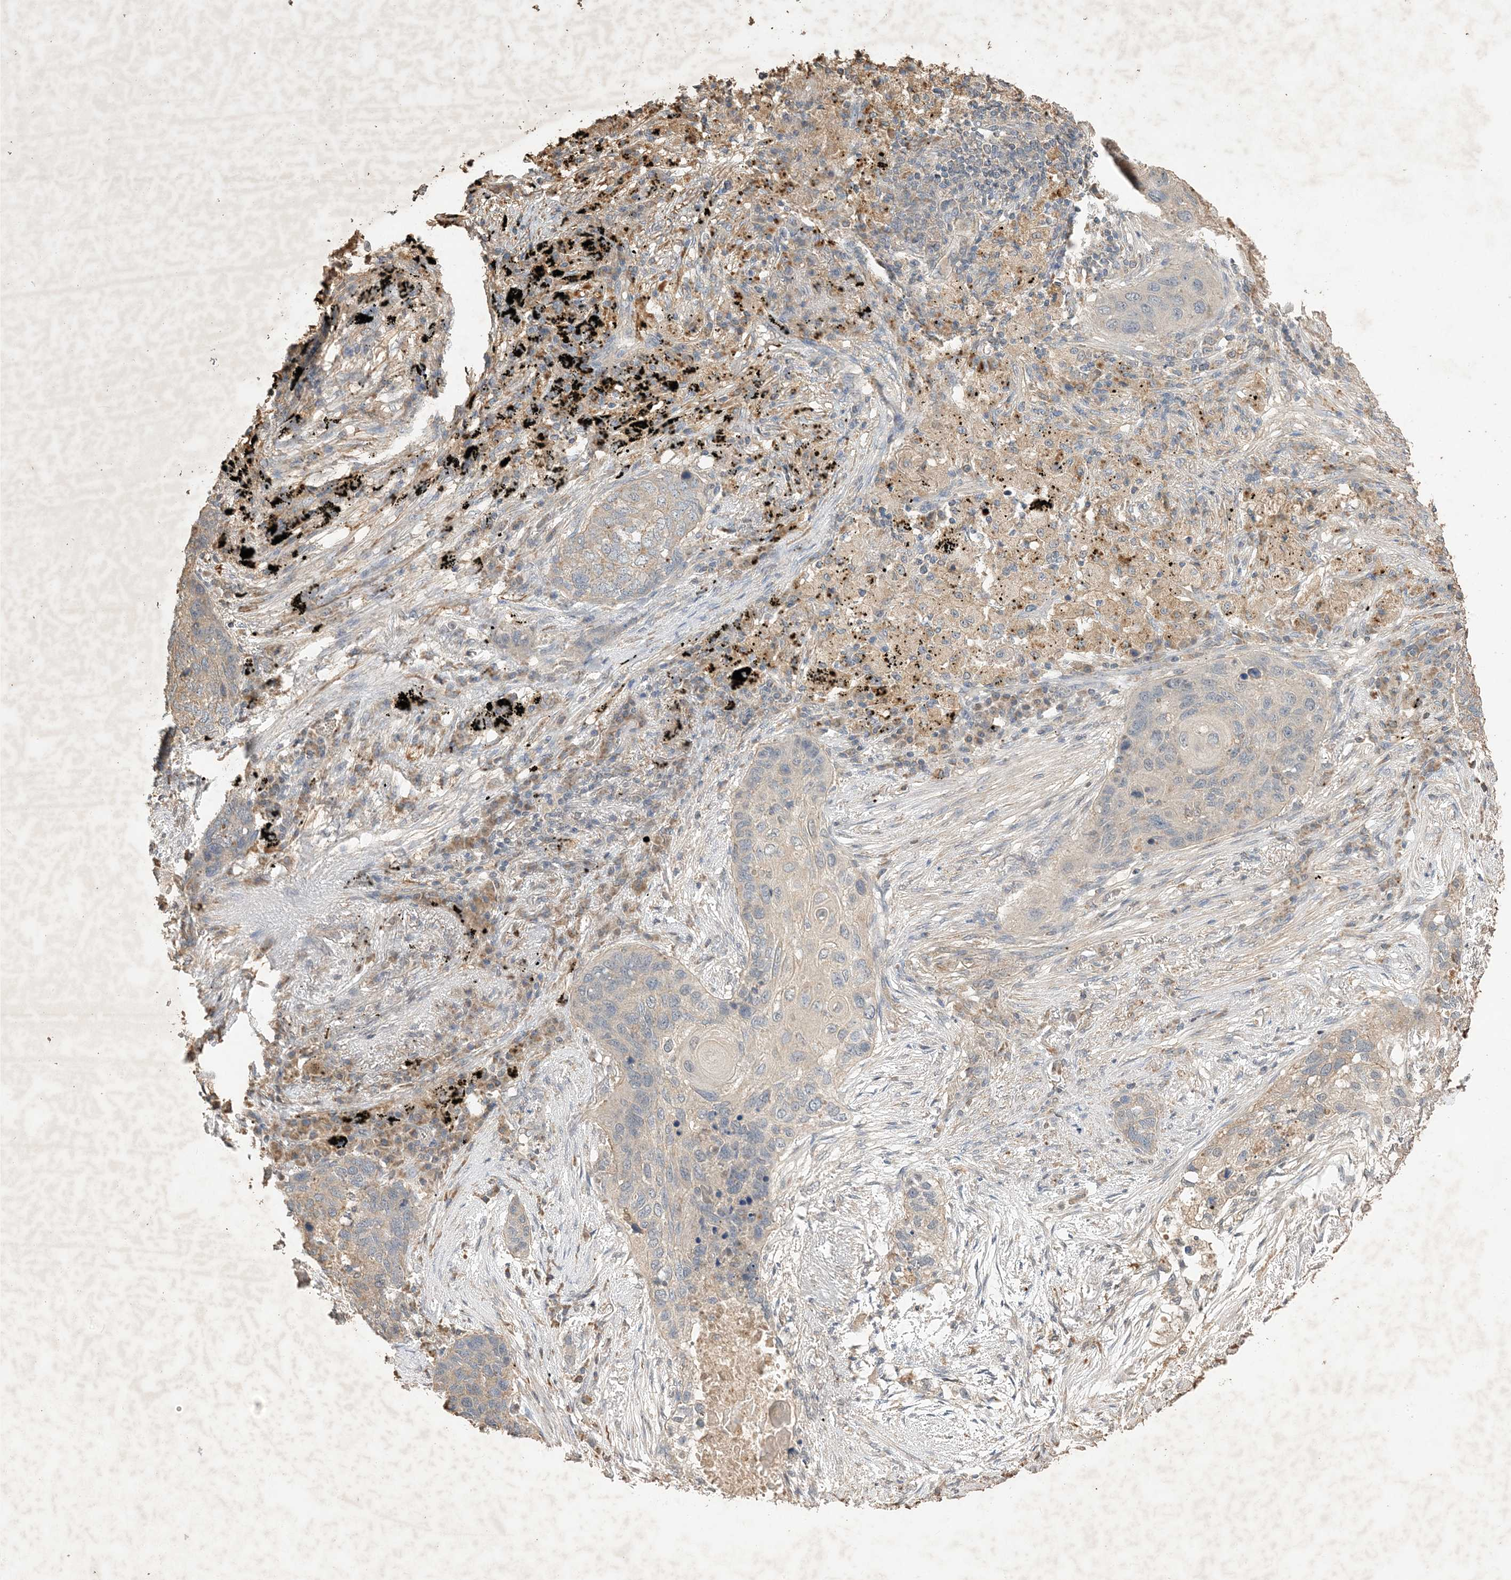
{"staining": {"intensity": "weak", "quantity": "<25%", "location": "cytoplasmic/membranous"}, "tissue": "lung cancer", "cell_type": "Tumor cells", "image_type": "cancer", "snomed": [{"axis": "morphology", "description": "Squamous cell carcinoma, NOS"}, {"axis": "topography", "description": "Lung"}], "caption": "Immunohistochemistry (IHC) of human lung cancer (squamous cell carcinoma) shows no staining in tumor cells.", "gene": "HPS4", "patient": {"sex": "female", "age": 63}}